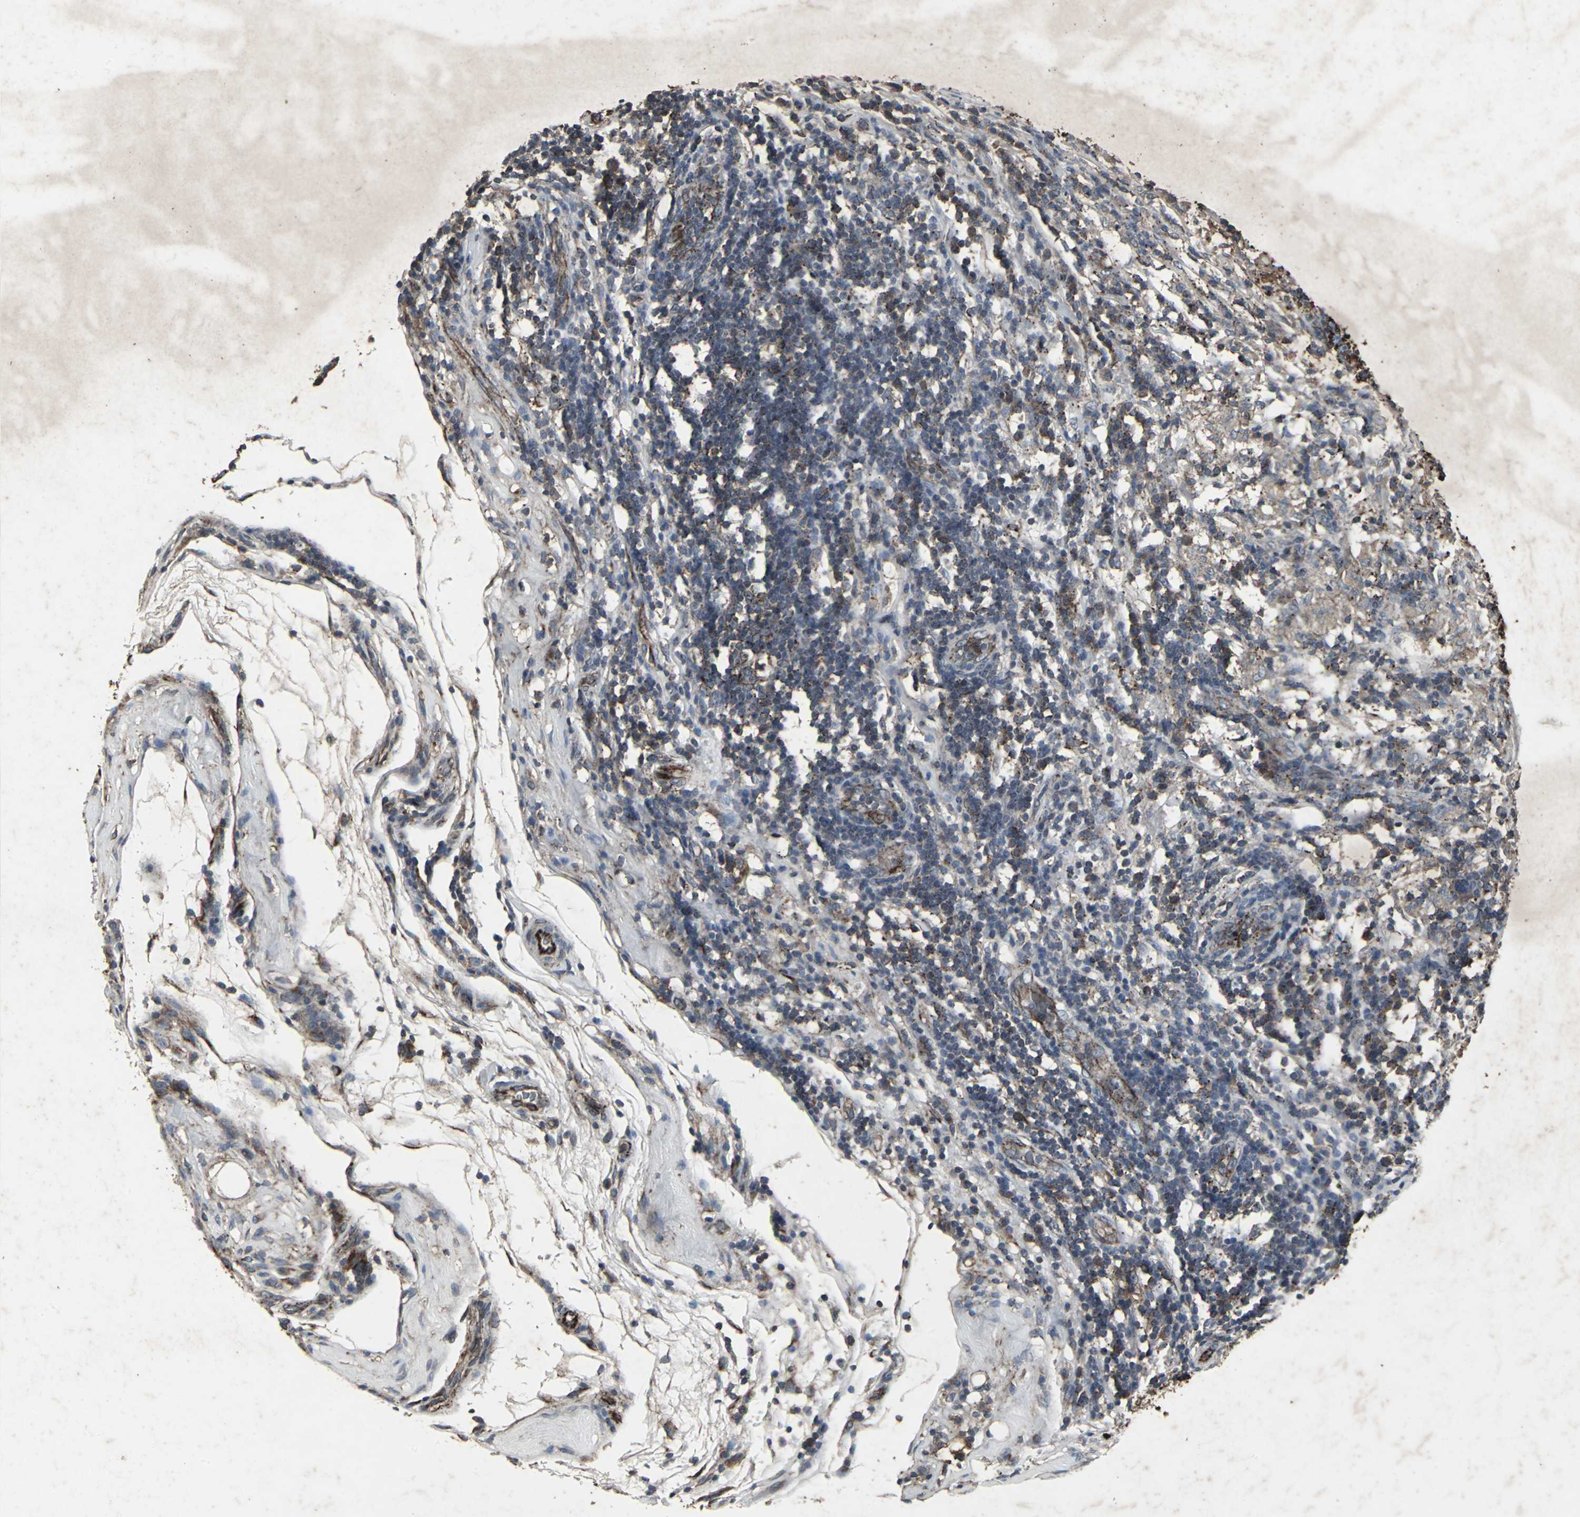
{"staining": {"intensity": "strong", "quantity": "<25%", "location": "cytoplasmic/membranous"}, "tissue": "testis cancer", "cell_type": "Tumor cells", "image_type": "cancer", "snomed": [{"axis": "morphology", "description": "Seminoma, NOS"}, {"axis": "topography", "description": "Testis"}], "caption": "Tumor cells demonstrate medium levels of strong cytoplasmic/membranous staining in about <25% of cells in testis seminoma.", "gene": "CCR9", "patient": {"sex": "male", "age": 43}}